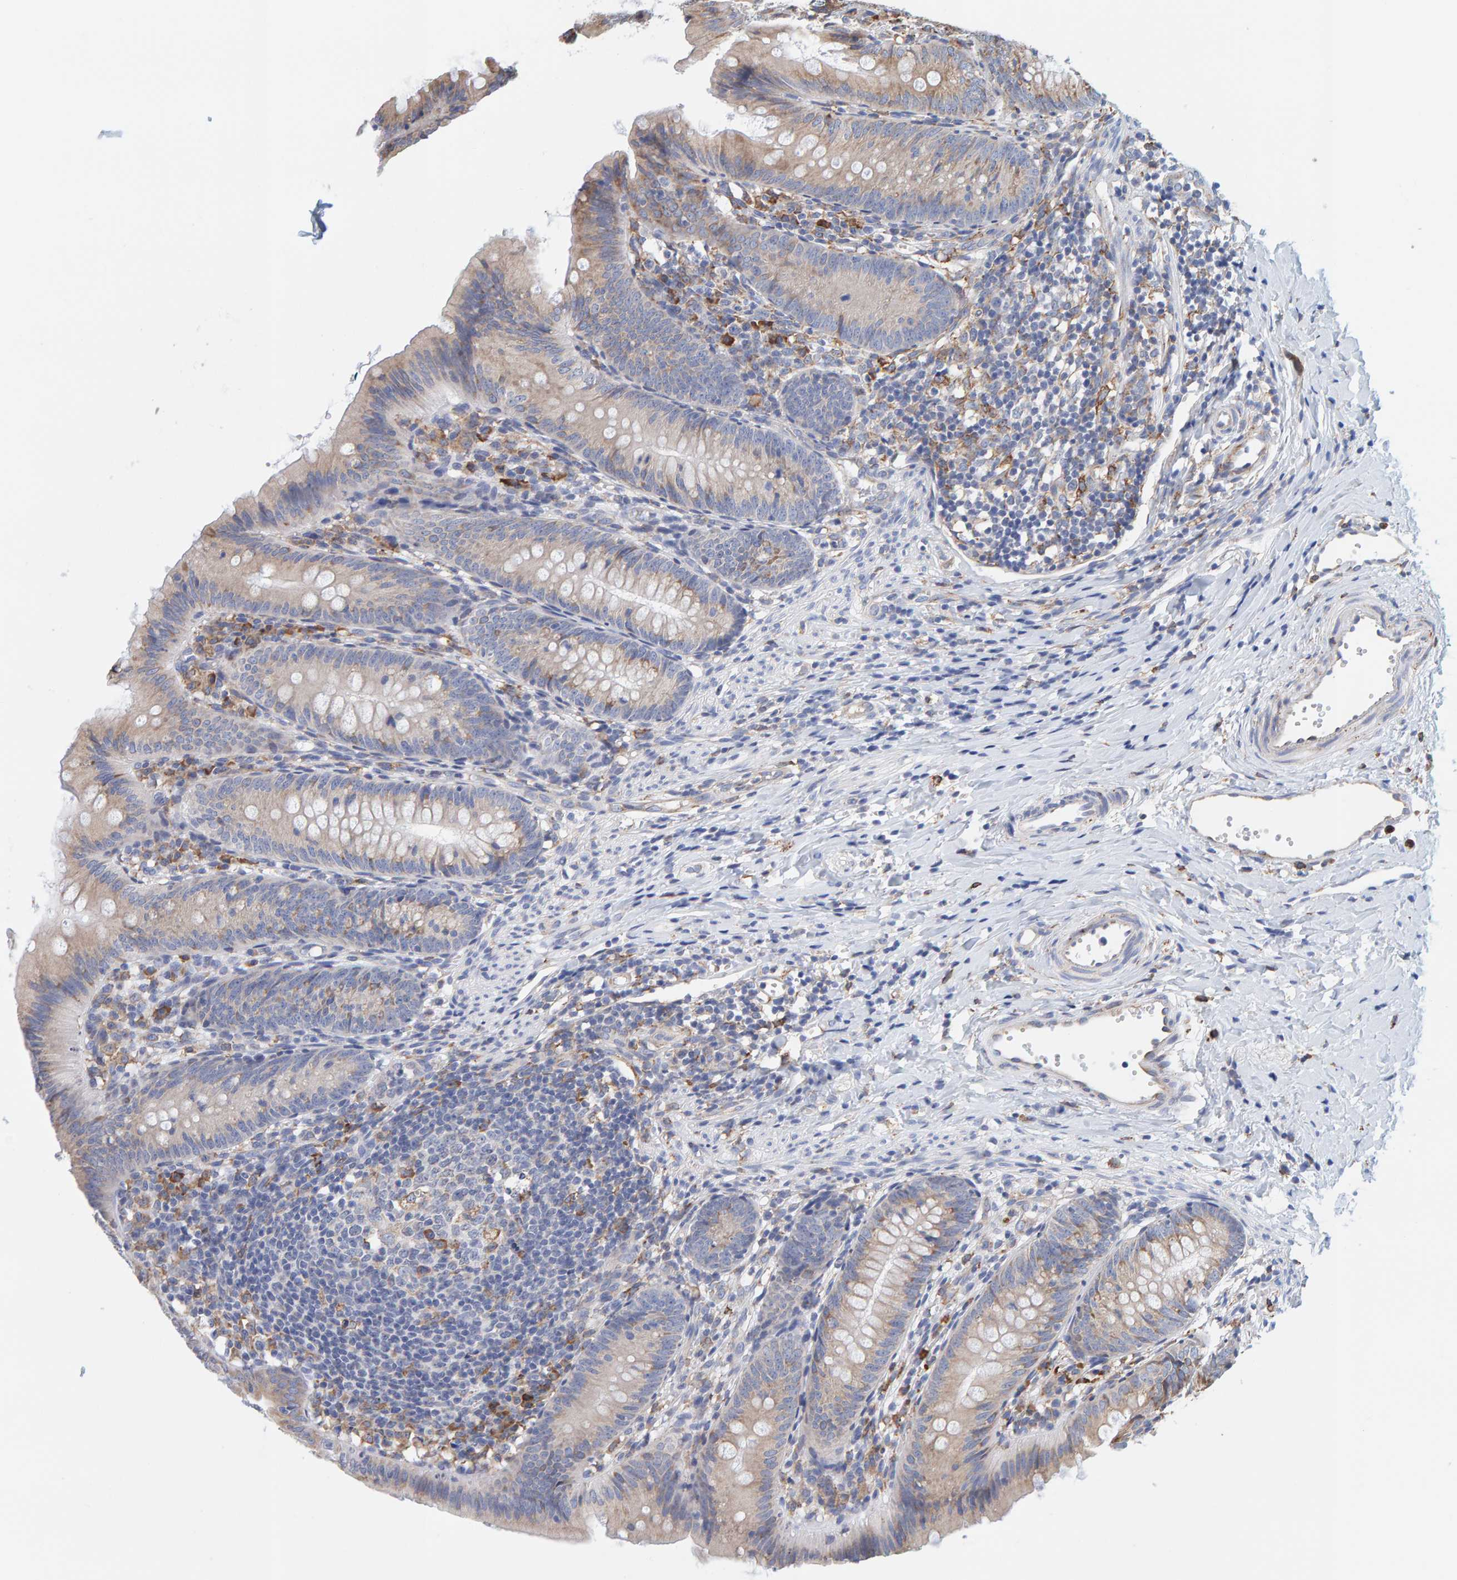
{"staining": {"intensity": "moderate", "quantity": "<25%", "location": "cytoplasmic/membranous"}, "tissue": "appendix", "cell_type": "Glandular cells", "image_type": "normal", "snomed": [{"axis": "morphology", "description": "Normal tissue, NOS"}, {"axis": "topography", "description": "Appendix"}], "caption": "Glandular cells demonstrate low levels of moderate cytoplasmic/membranous positivity in about <25% of cells in unremarkable human appendix.", "gene": "SGPL1", "patient": {"sex": "male", "age": 1}}